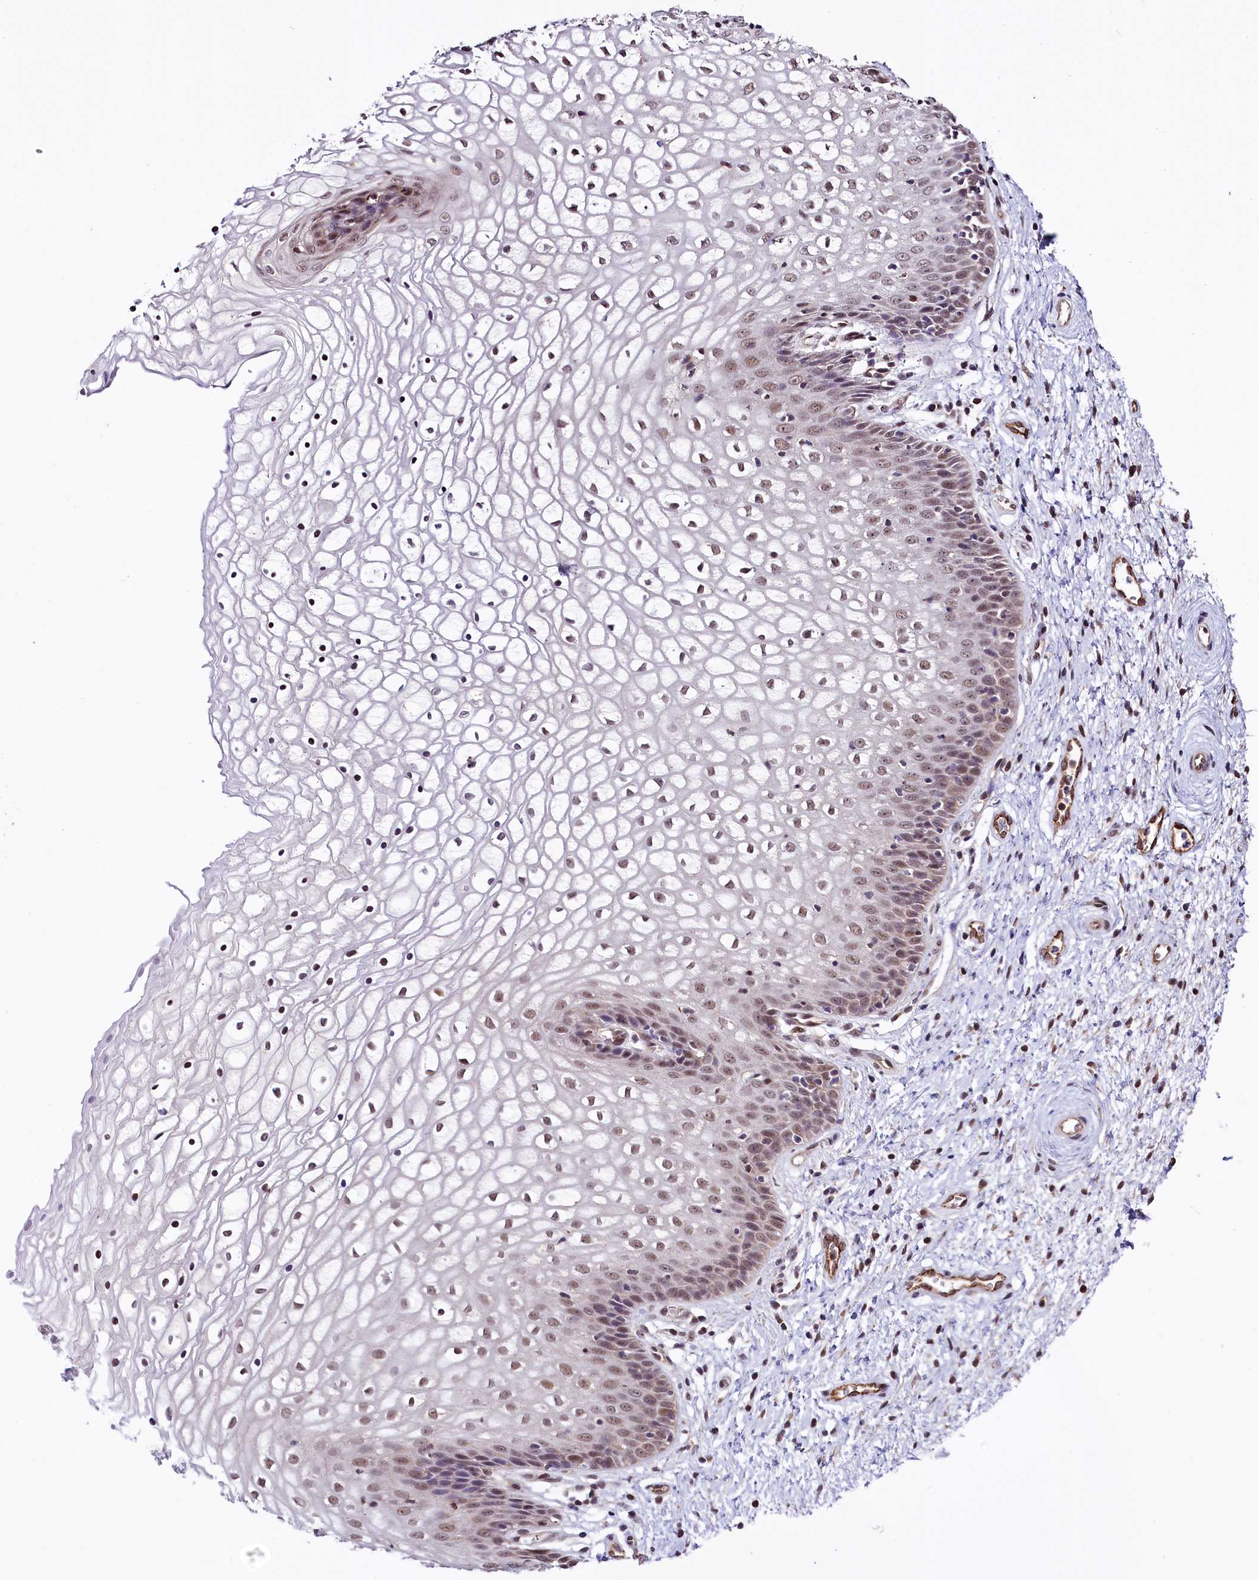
{"staining": {"intensity": "weak", "quantity": ">75%", "location": "nuclear"}, "tissue": "vagina", "cell_type": "Squamous epithelial cells", "image_type": "normal", "snomed": [{"axis": "morphology", "description": "Normal tissue, NOS"}, {"axis": "topography", "description": "Vagina"}], "caption": "DAB (3,3'-diaminobenzidine) immunohistochemical staining of normal vagina displays weak nuclear protein positivity in approximately >75% of squamous epithelial cells.", "gene": "MRPL54", "patient": {"sex": "female", "age": 34}}